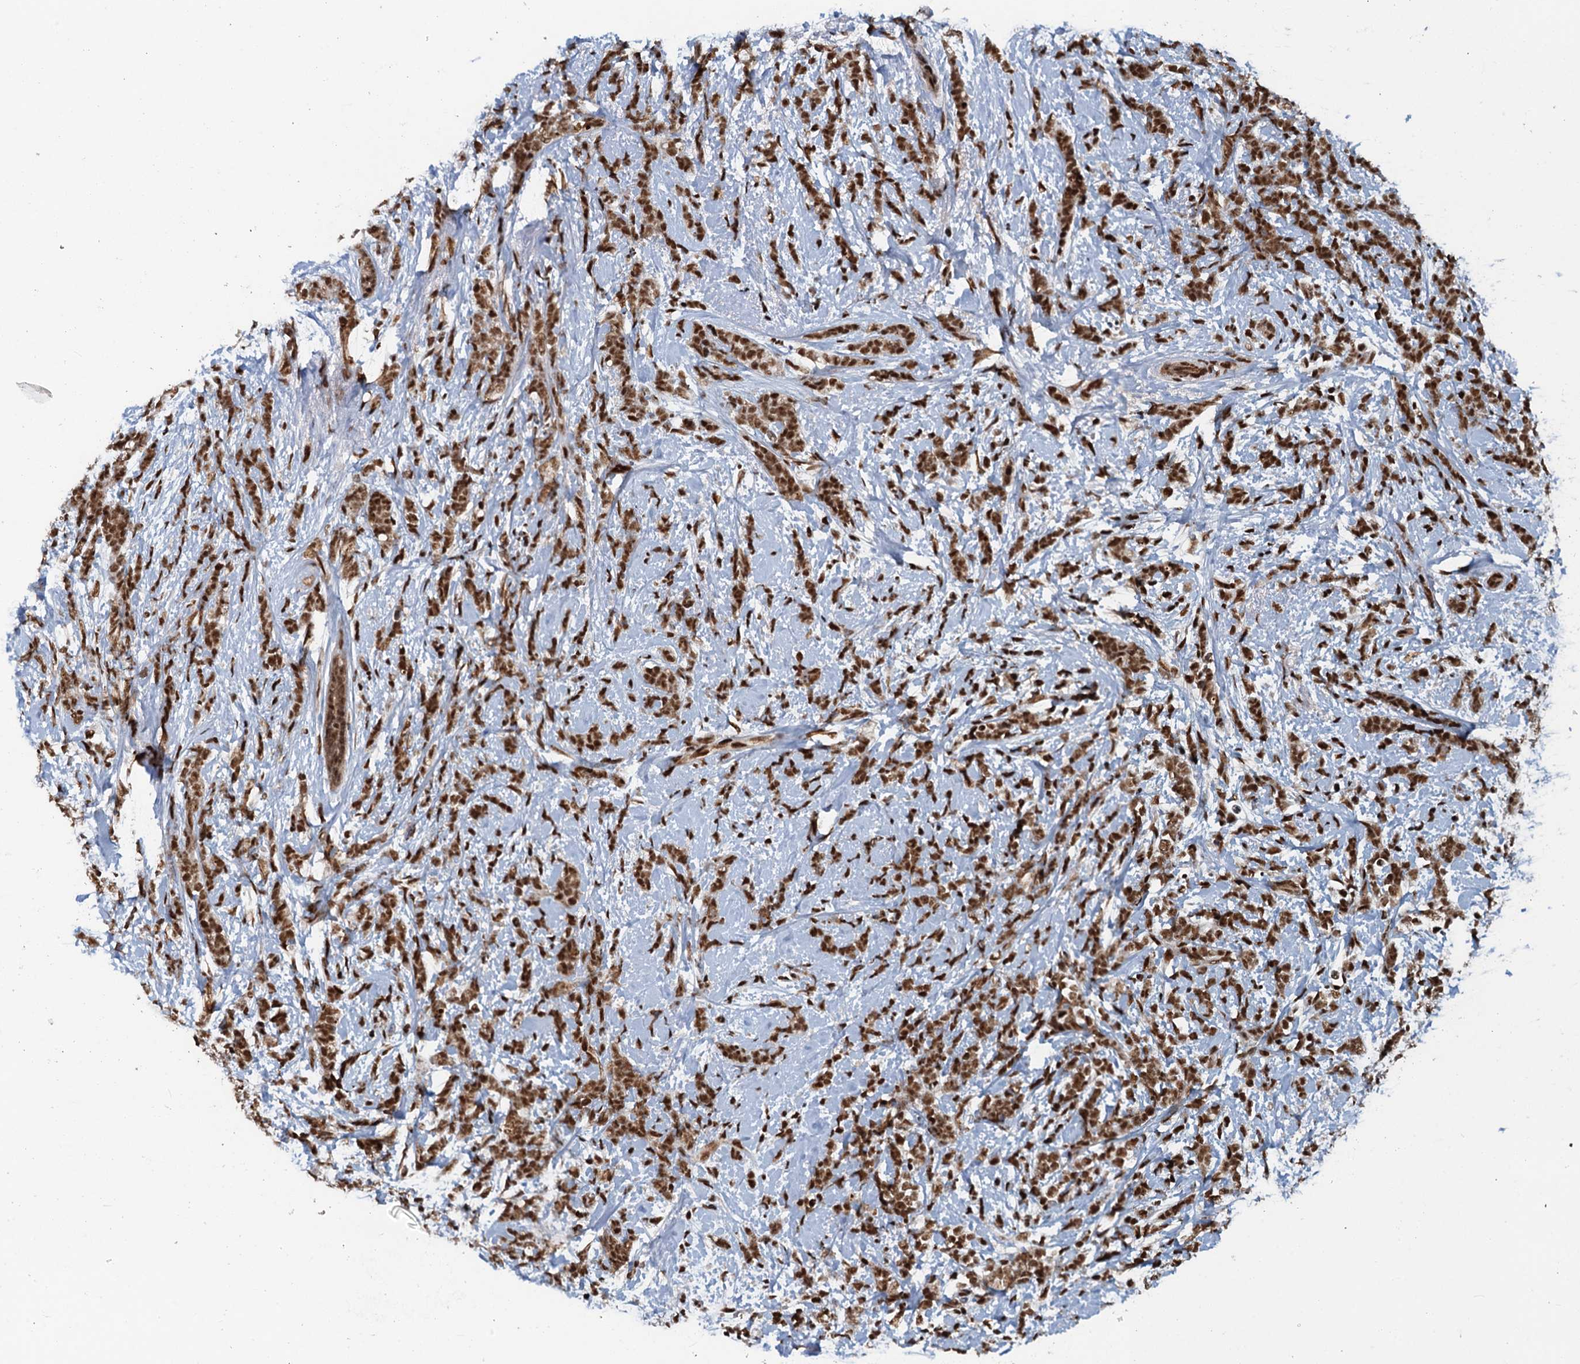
{"staining": {"intensity": "strong", "quantity": ">75%", "location": "nuclear"}, "tissue": "breast cancer", "cell_type": "Tumor cells", "image_type": "cancer", "snomed": [{"axis": "morphology", "description": "Lobular carcinoma"}, {"axis": "topography", "description": "Breast"}], "caption": "Breast lobular carcinoma stained with a brown dye demonstrates strong nuclear positive positivity in approximately >75% of tumor cells.", "gene": "ZC3H18", "patient": {"sex": "female", "age": 58}}